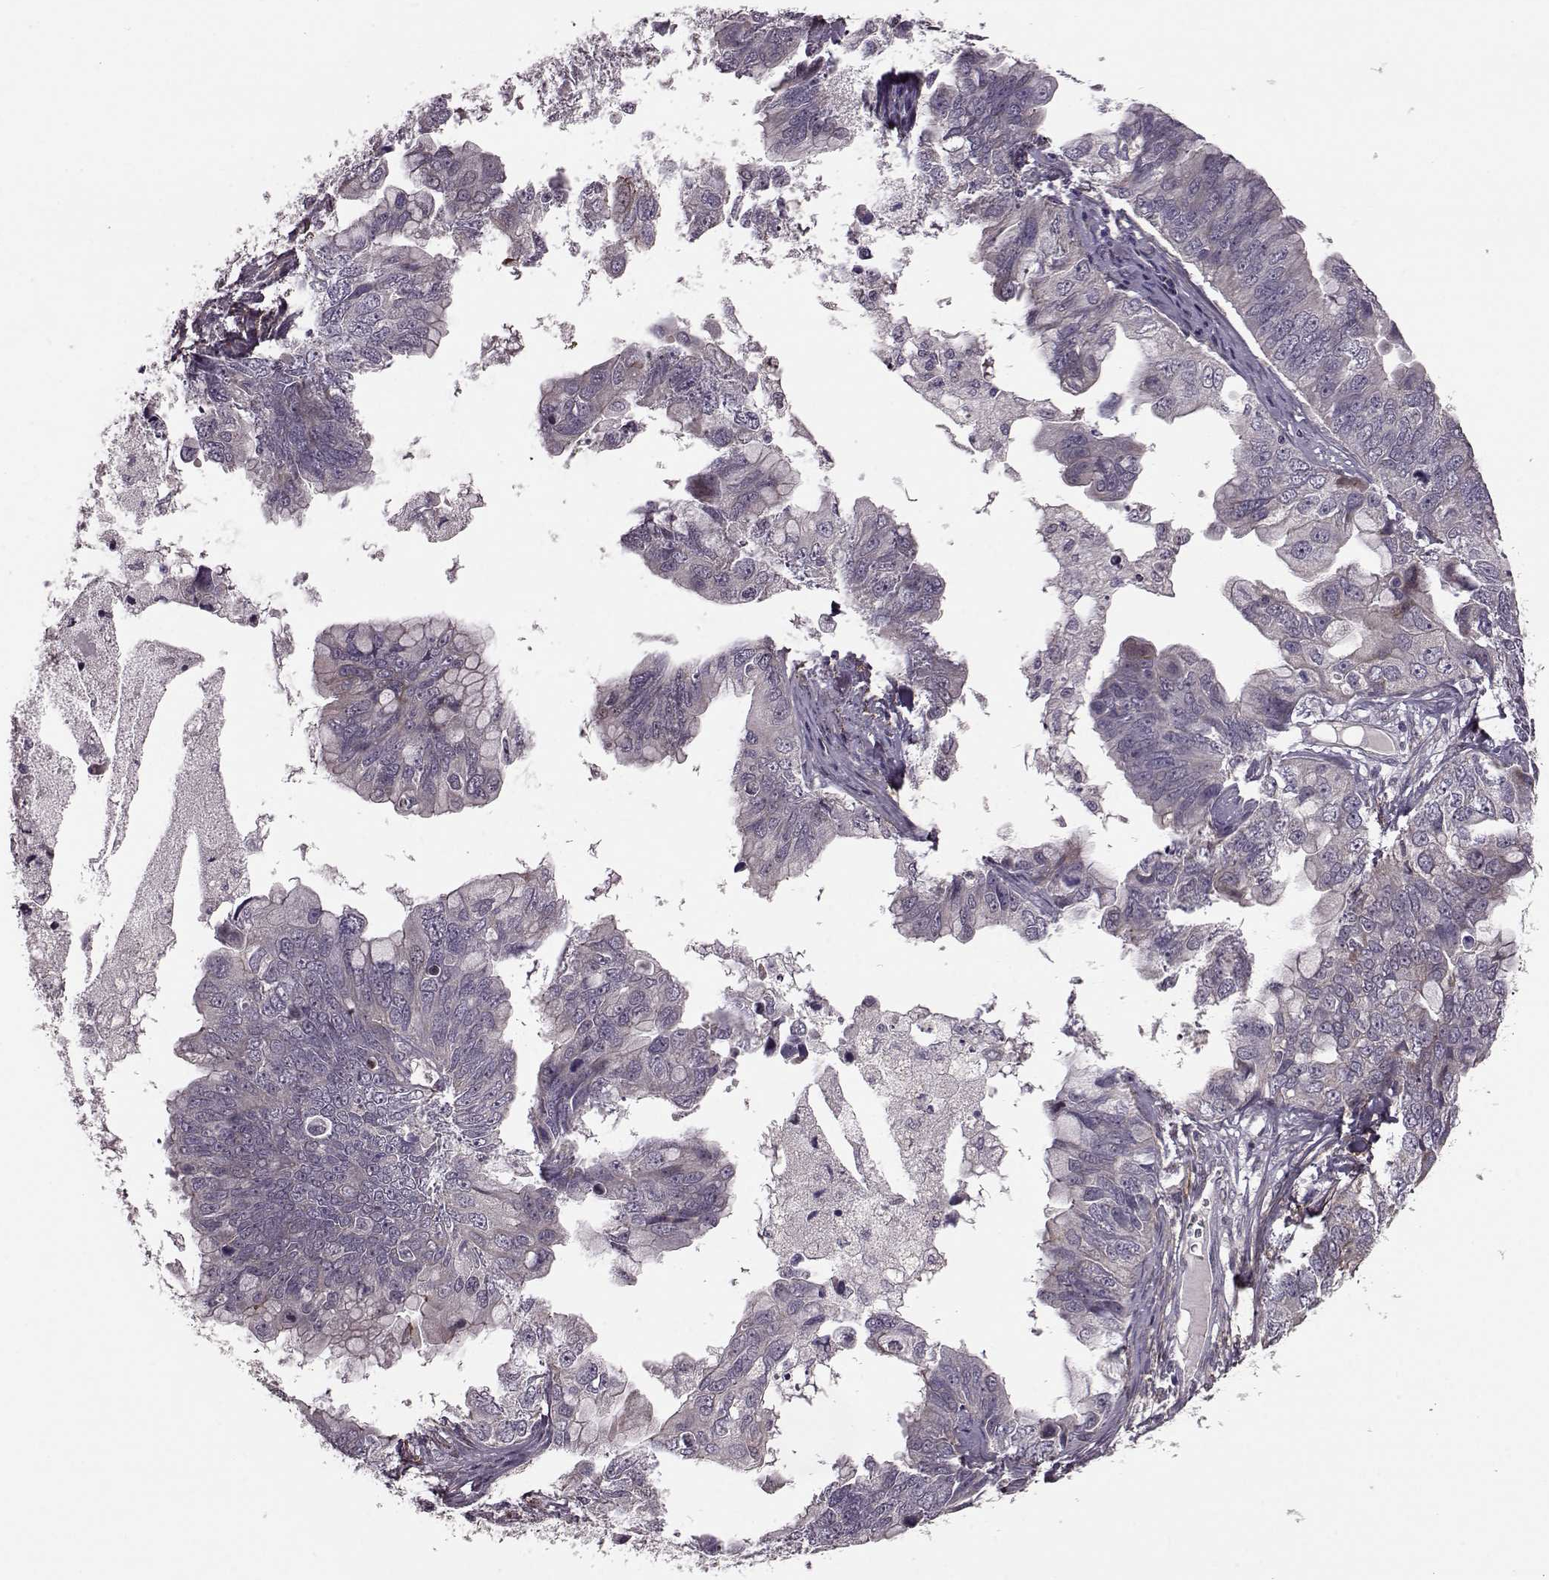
{"staining": {"intensity": "negative", "quantity": "none", "location": "none"}, "tissue": "ovarian cancer", "cell_type": "Tumor cells", "image_type": "cancer", "snomed": [{"axis": "morphology", "description": "Cystadenocarcinoma, mucinous, NOS"}, {"axis": "topography", "description": "Ovary"}], "caption": "High power microscopy histopathology image of an IHC histopathology image of ovarian mucinous cystadenocarcinoma, revealing no significant staining in tumor cells.", "gene": "SYNPO", "patient": {"sex": "female", "age": 76}}